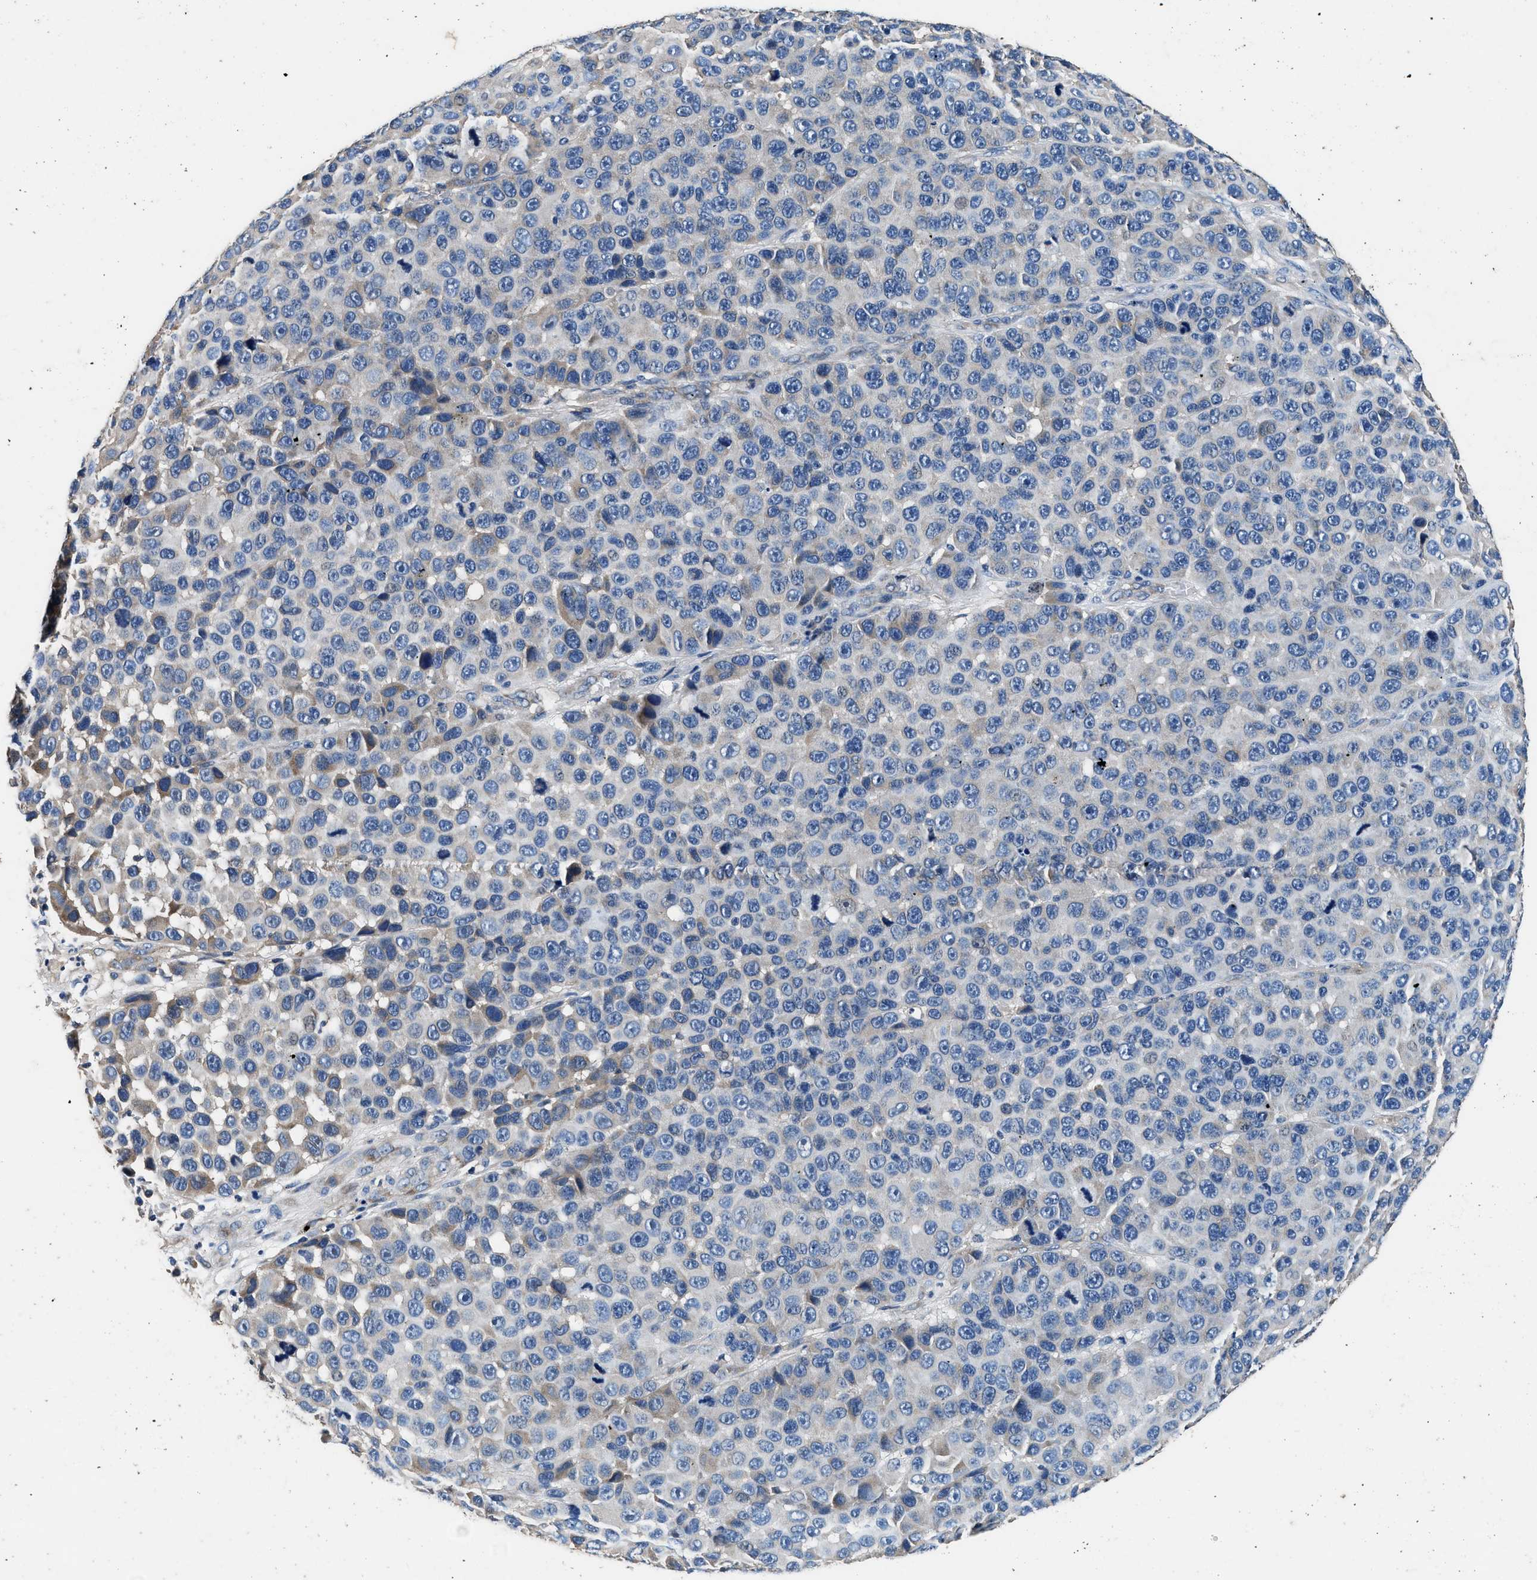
{"staining": {"intensity": "negative", "quantity": "none", "location": "none"}, "tissue": "melanoma", "cell_type": "Tumor cells", "image_type": "cancer", "snomed": [{"axis": "morphology", "description": "Malignant melanoma, NOS"}, {"axis": "topography", "description": "Skin"}], "caption": "The micrograph shows no significant positivity in tumor cells of malignant melanoma.", "gene": "DHRS7B", "patient": {"sex": "male", "age": 53}}